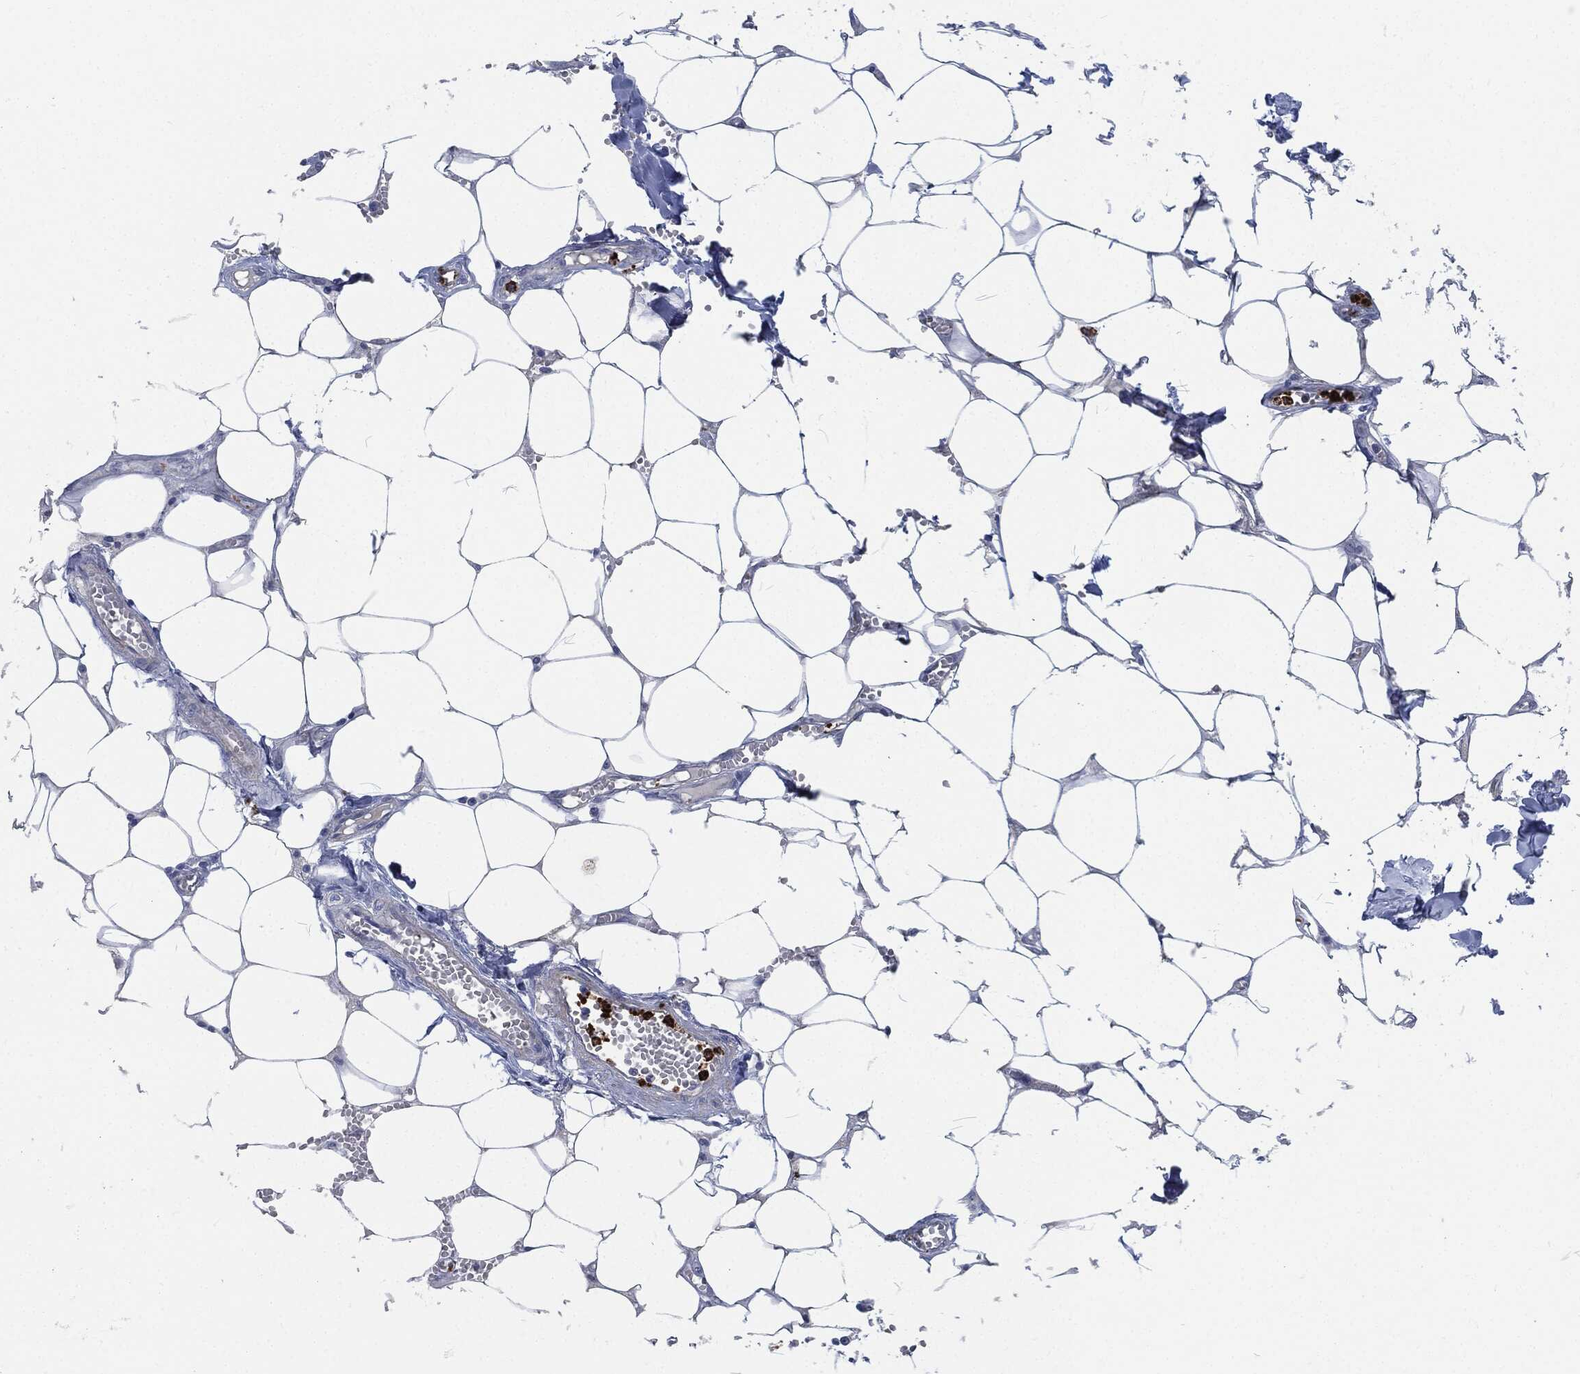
{"staining": {"intensity": "negative", "quantity": "none", "location": "none"}, "tissue": "adipose tissue", "cell_type": "Adipocytes", "image_type": "normal", "snomed": [{"axis": "morphology", "description": "Normal tissue, NOS"}, {"axis": "morphology", "description": "Squamous cell carcinoma, NOS"}, {"axis": "topography", "description": "Cartilage tissue"}, {"axis": "topography", "description": "Lung"}], "caption": "This micrograph is of normal adipose tissue stained with immunohistochemistry to label a protein in brown with the nuclei are counter-stained blue. There is no positivity in adipocytes. (Immunohistochemistry (ihc), brightfield microscopy, high magnification).", "gene": "MPO", "patient": {"sex": "male", "age": 66}}